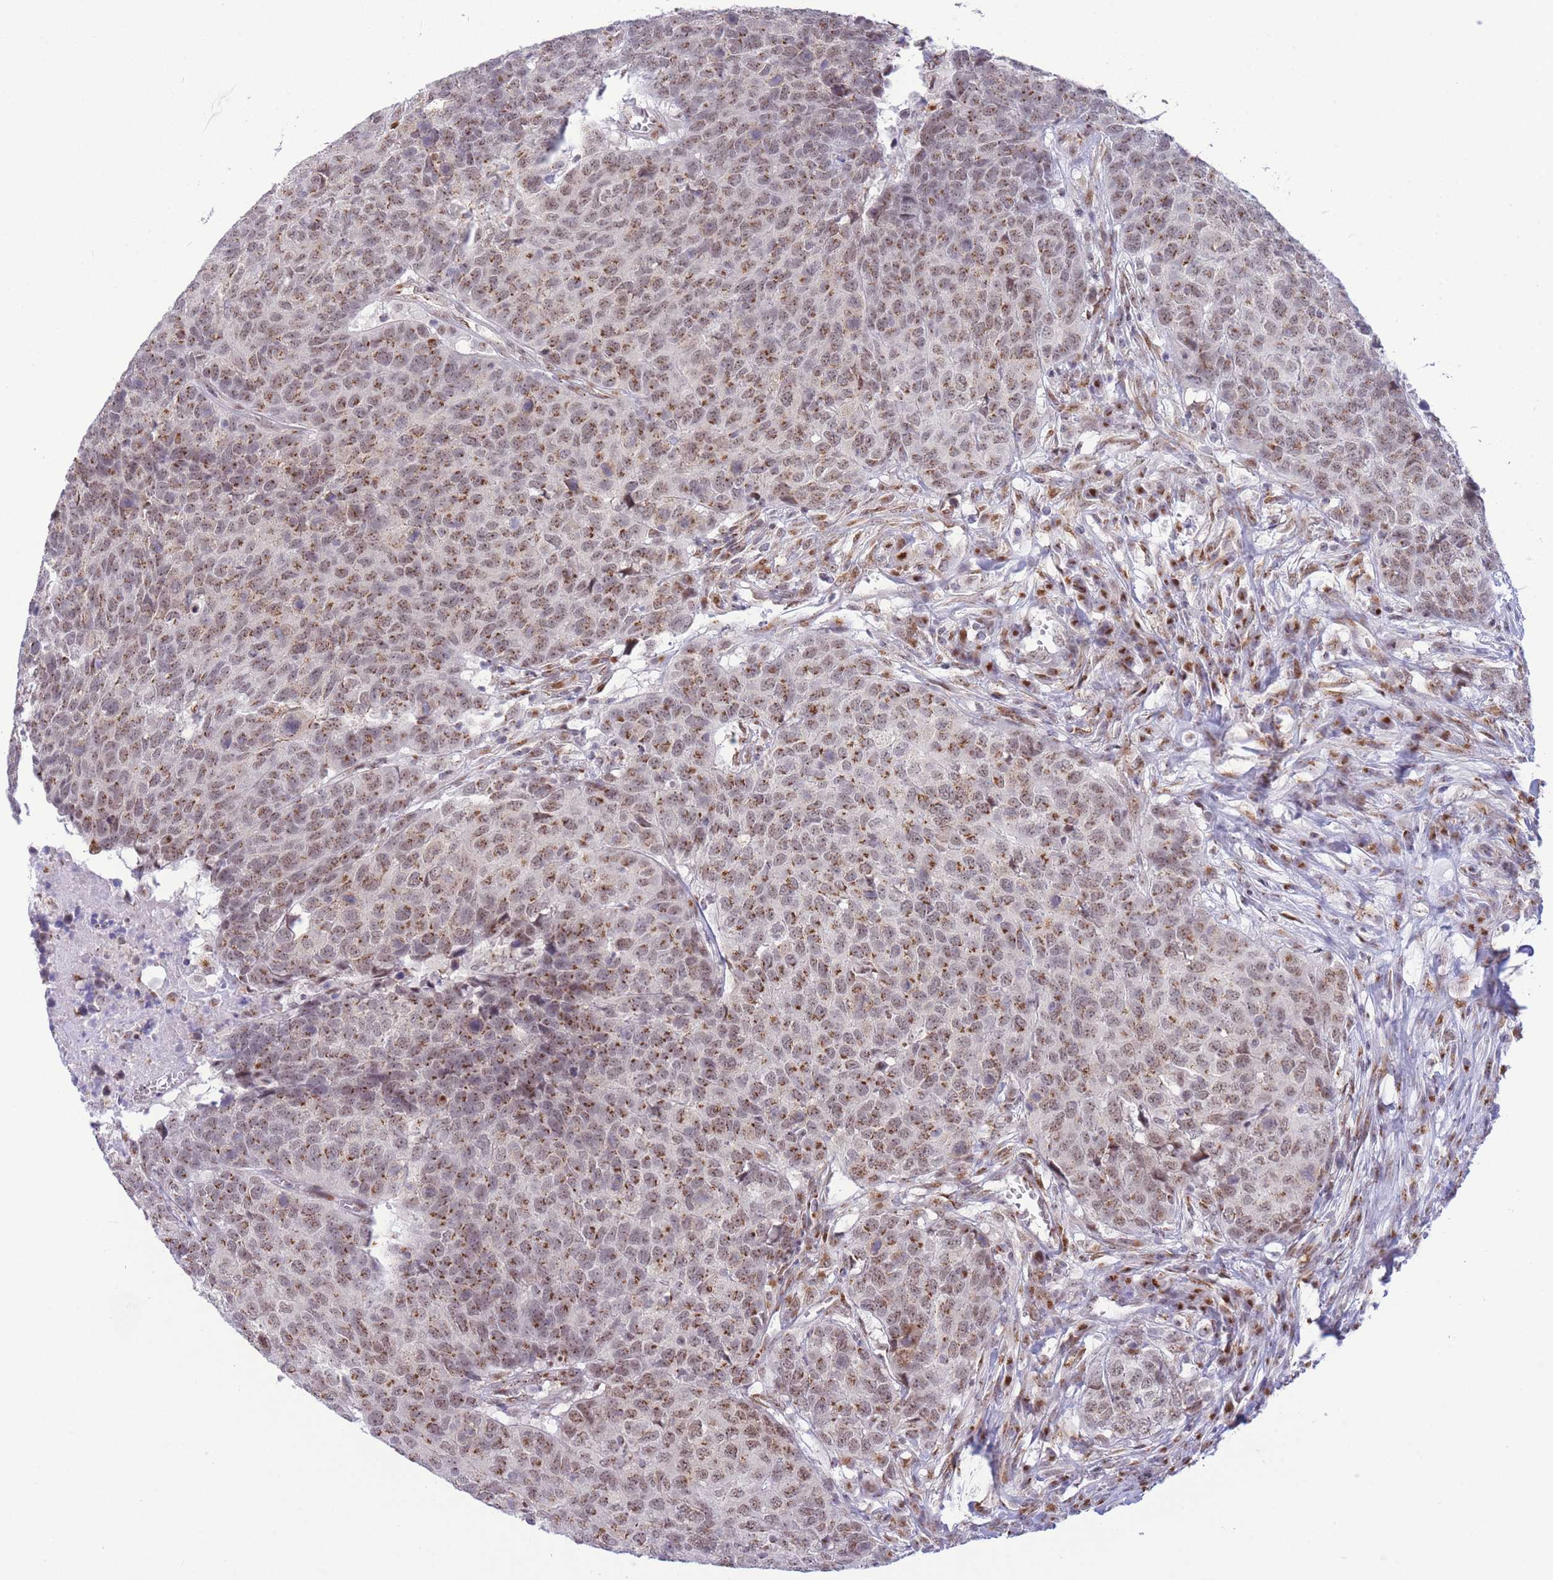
{"staining": {"intensity": "moderate", "quantity": ">75%", "location": "cytoplasmic/membranous,nuclear"}, "tissue": "head and neck cancer", "cell_type": "Tumor cells", "image_type": "cancer", "snomed": [{"axis": "morphology", "description": "Normal tissue, NOS"}, {"axis": "morphology", "description": "Squamous cell carcinoma, NOS"}, {"axis": "topography", "description": "Skeletal muscle"}, {"axis": "topography", "description": "Vascular tissue"}, {"axis": "topography", "description": "Peripheral nerve tissue"}, {"axis": "topography", "description": "Head-Neck"}], "caption": "A photomicrograph of human head and neck squamous cell carcinoma stained for a protein demonstrates moderate cytoplasmic/membranous and nuclear brown staining in tumor cells. Ihc stains the protein in brown and the nuclei are stained blue.", "gene": "INO80C", "patient": {"sex": "male", "age": 66}}